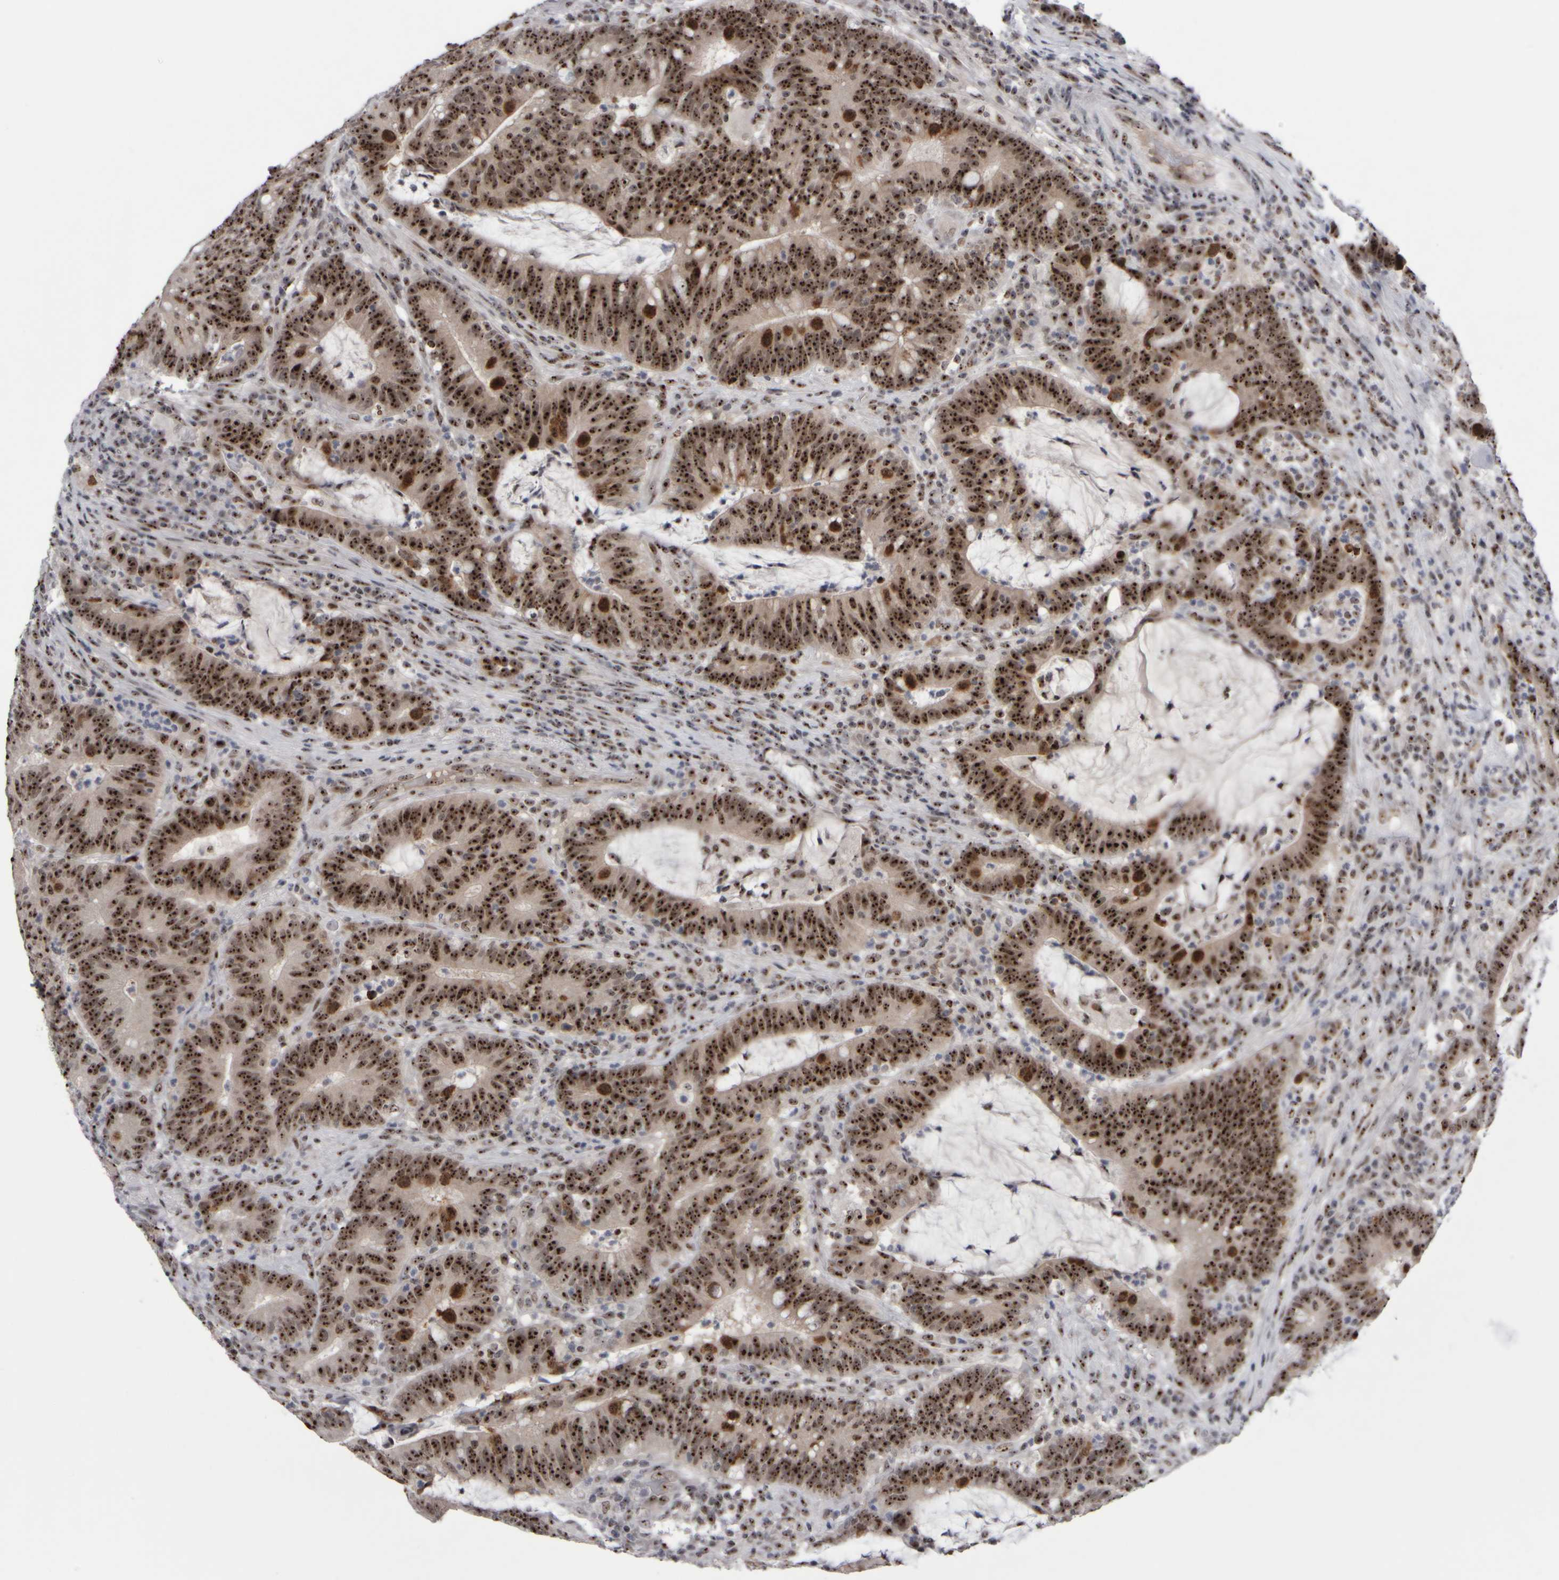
{"staining": {"intensity": "strong", "quantity": ">75%", "location": "nuclear"}, "tissue": "colorectal cancer", "cell_type": "Tumor cells", "image_type": "cancer", "snomed": [{"axis": "morphology", "description": "Adenocarcinoma, NOS"}, {"axis": "topography", "description": "Colon"}], "caption": "The image exhibits immunohistochemical staining of colorectal cancer (adenocarcinoma). There is strong nuclear positivity is appreciated in approximately >75% of tumor cells. Ihc stains the protein in brown and the nuclei are stained blue.", "gene": "SURF6", "patient": {"sex": "female", "age": 66}}